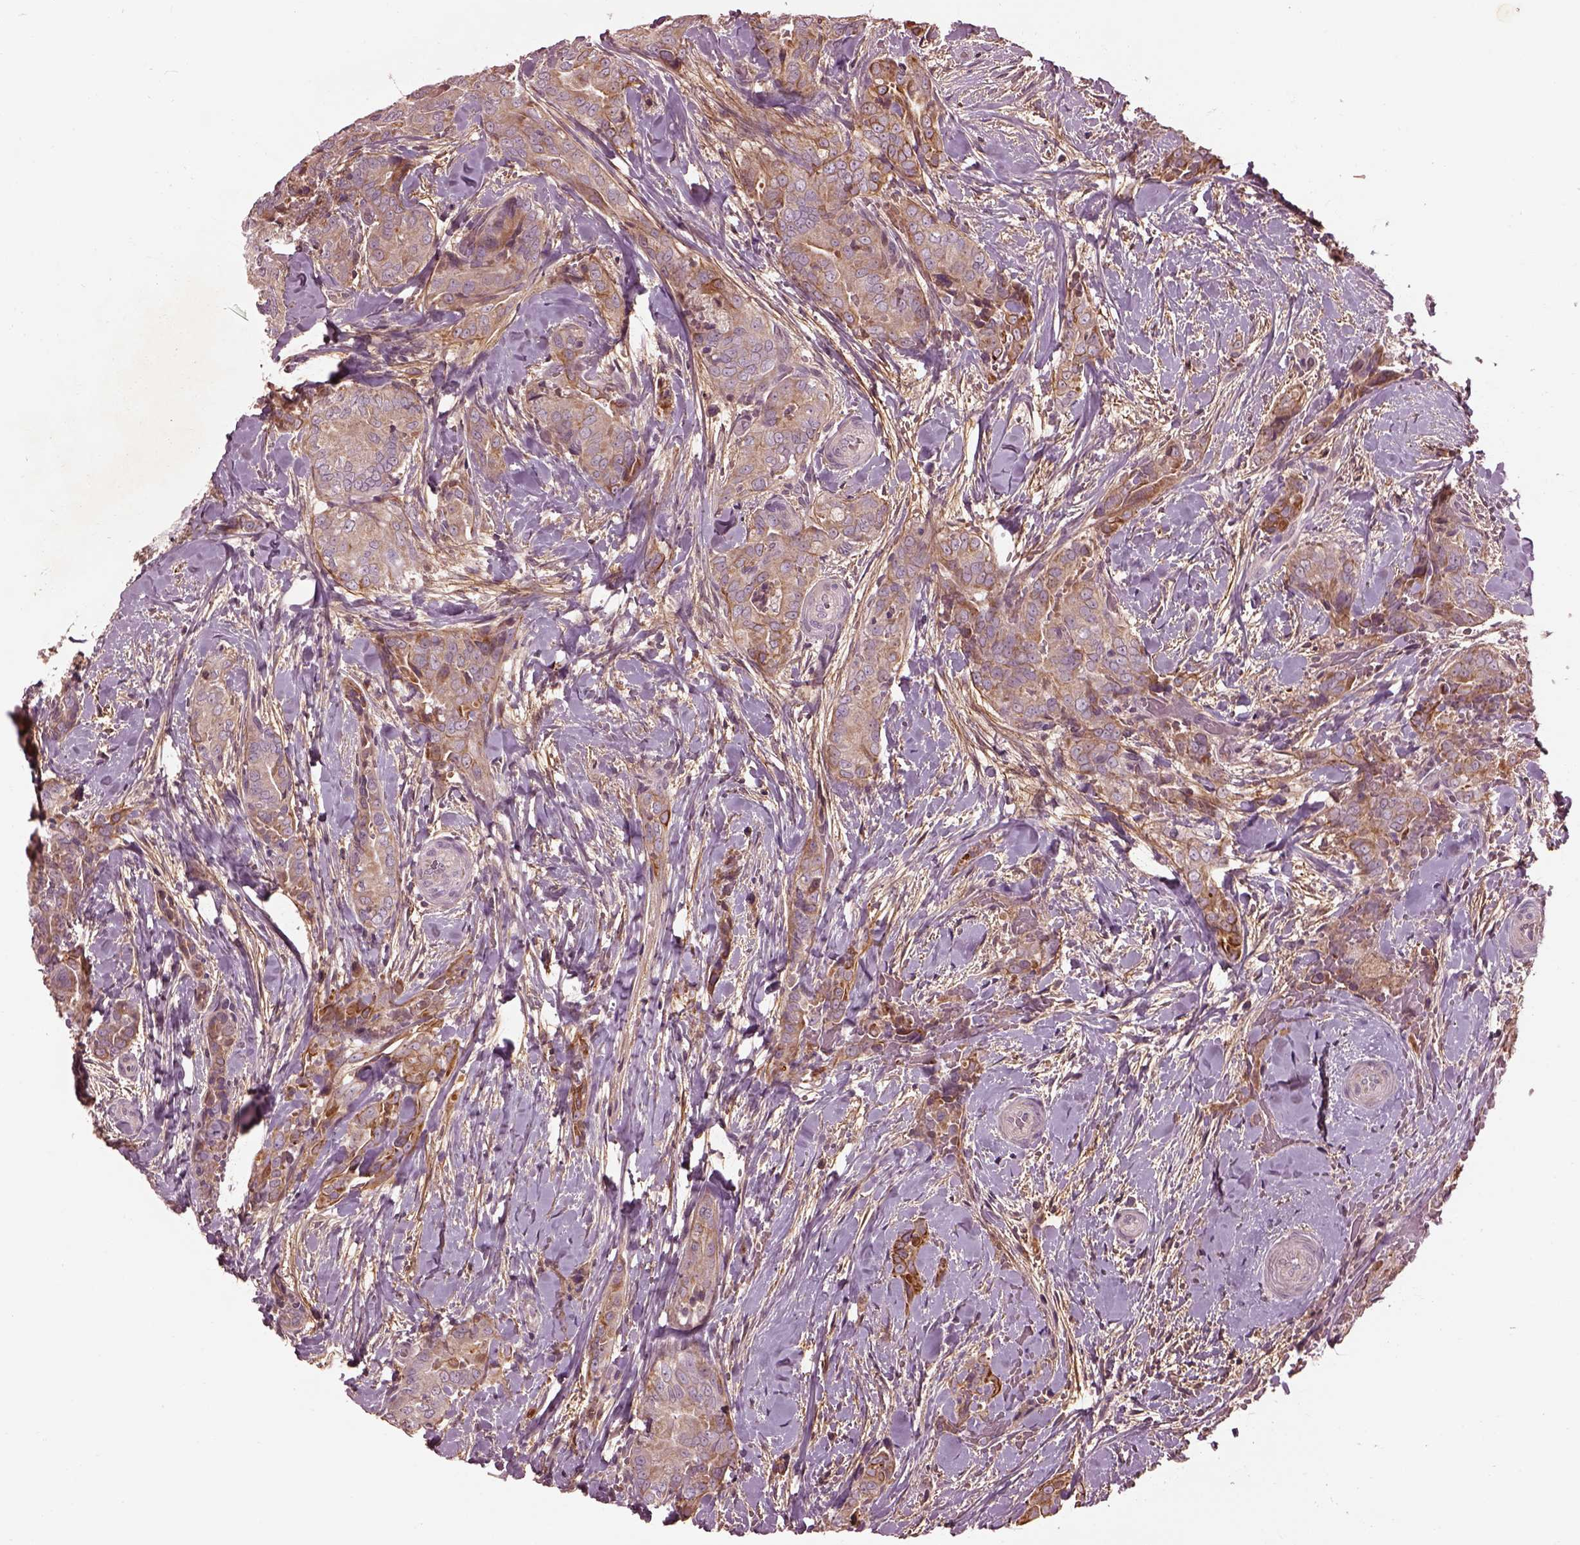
{"staining": {"intensity": "moderate", "quantity": "<25%", "location": "cytoplasmic/membranous"}, "tissue": "thyroid cancer", "cell_type": "Tumor cells", "image_type": "cancer", "snomed": [{"axis": "morphology", "description": "Papillary adenocarcinoma, NOS"}, {"axis": "topography", "description": "Thyroid gland"}], "caption": "Thyroid papillary adenocarcinoma stained with a brown dye reveals moderate cytoplasmic/membranous positive positivity in about <25% of tumor cells.", "gene": "EFEMP1", "patient": {"sex": "male", "age": 61}}